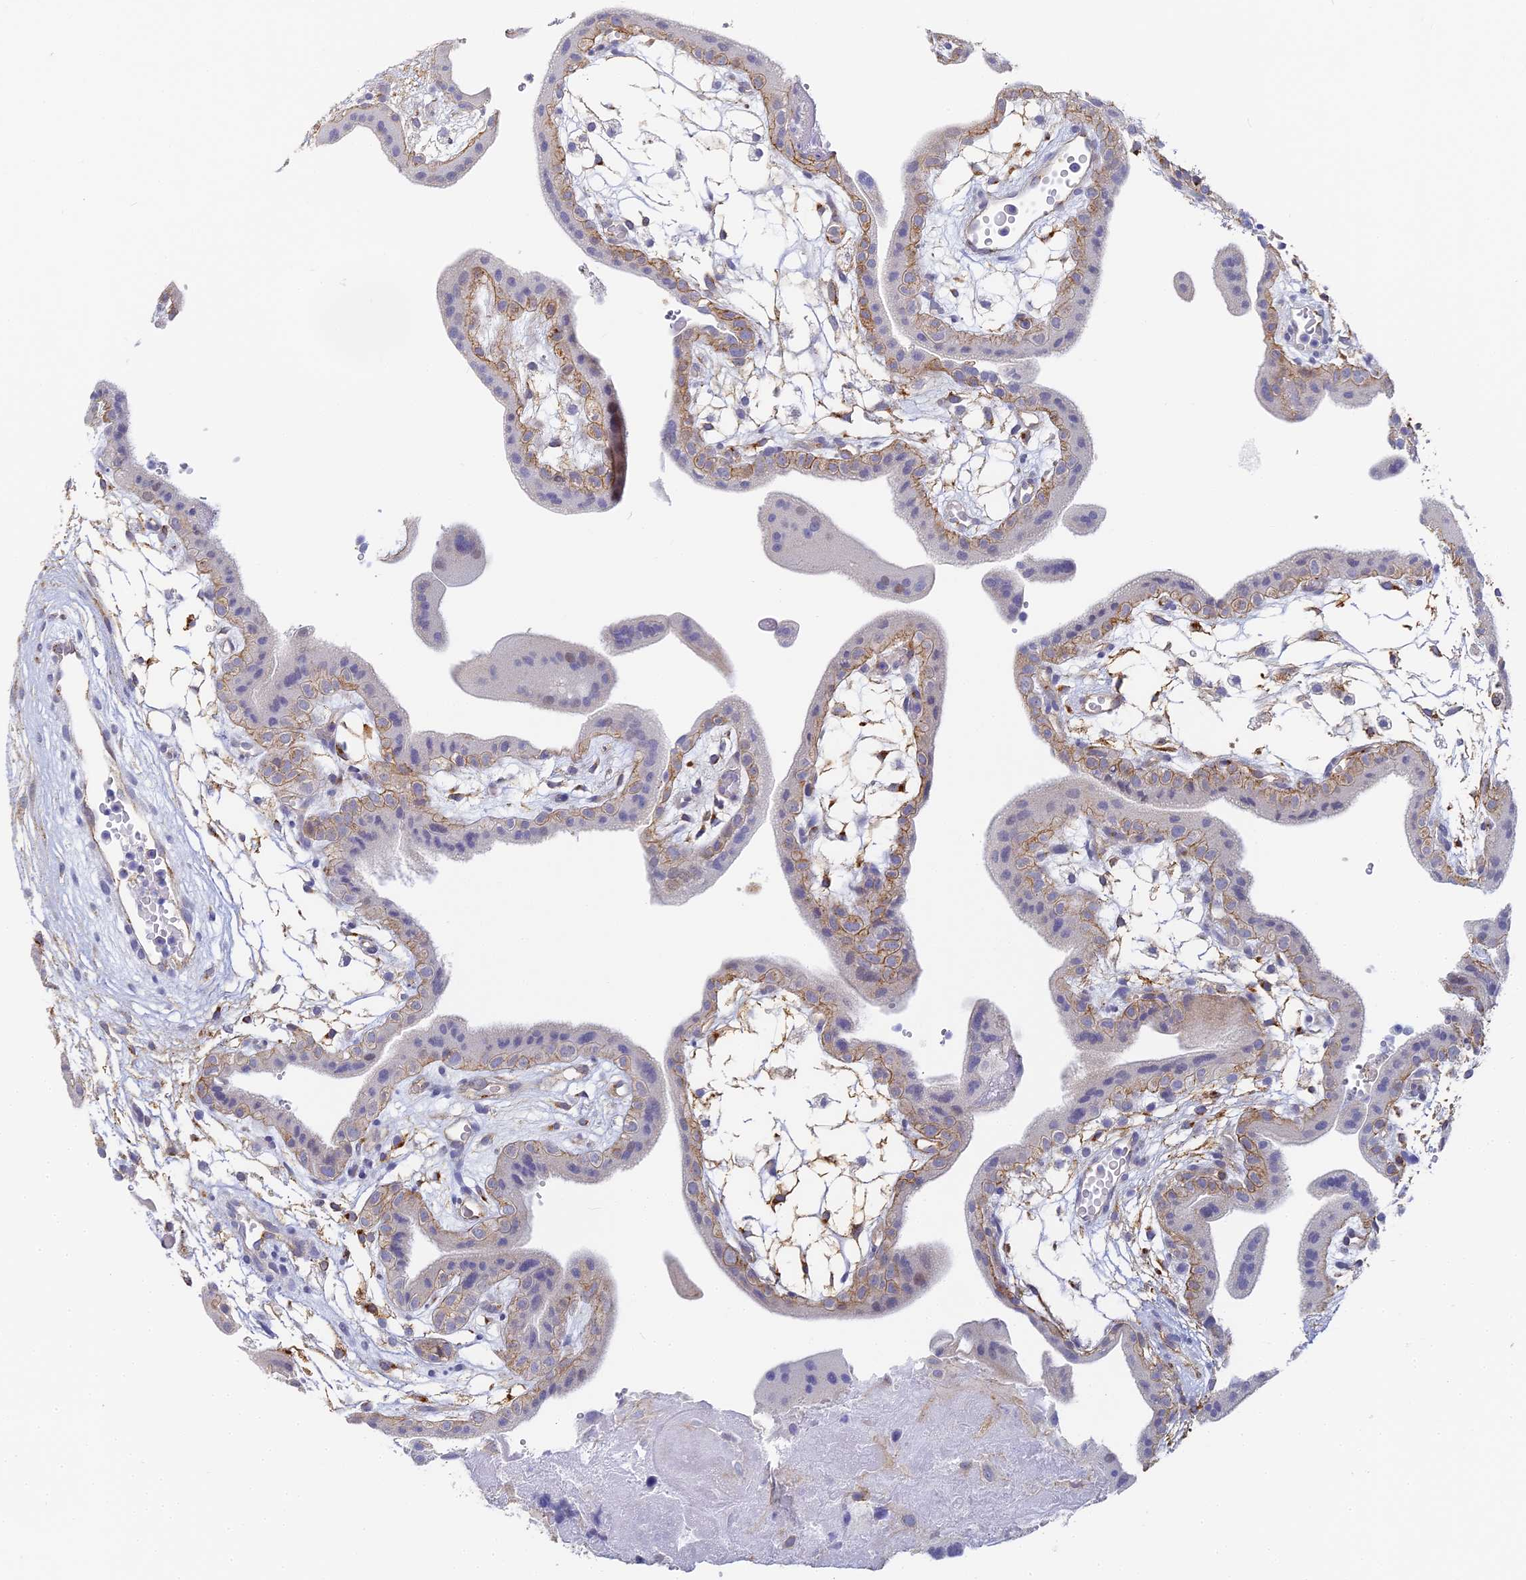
{"staining": {"intensity": "negative", "quantity": "none", "location": "none"}, "tissue": "placenta", "cell_type": "Decidual cells", "image_type": "normal", "snomed": [{"axis": "morphology", "description": "Normal tissue, NOS"}, {"axis": "topography", "description": "Placenta"}], "caption": "This is an immunohistochemistry histopathology image of unremarkable placenta. There is no positivity in decidual cells.", "gene": "GJA1", "patient": {"sex": "female", "age": 18}}